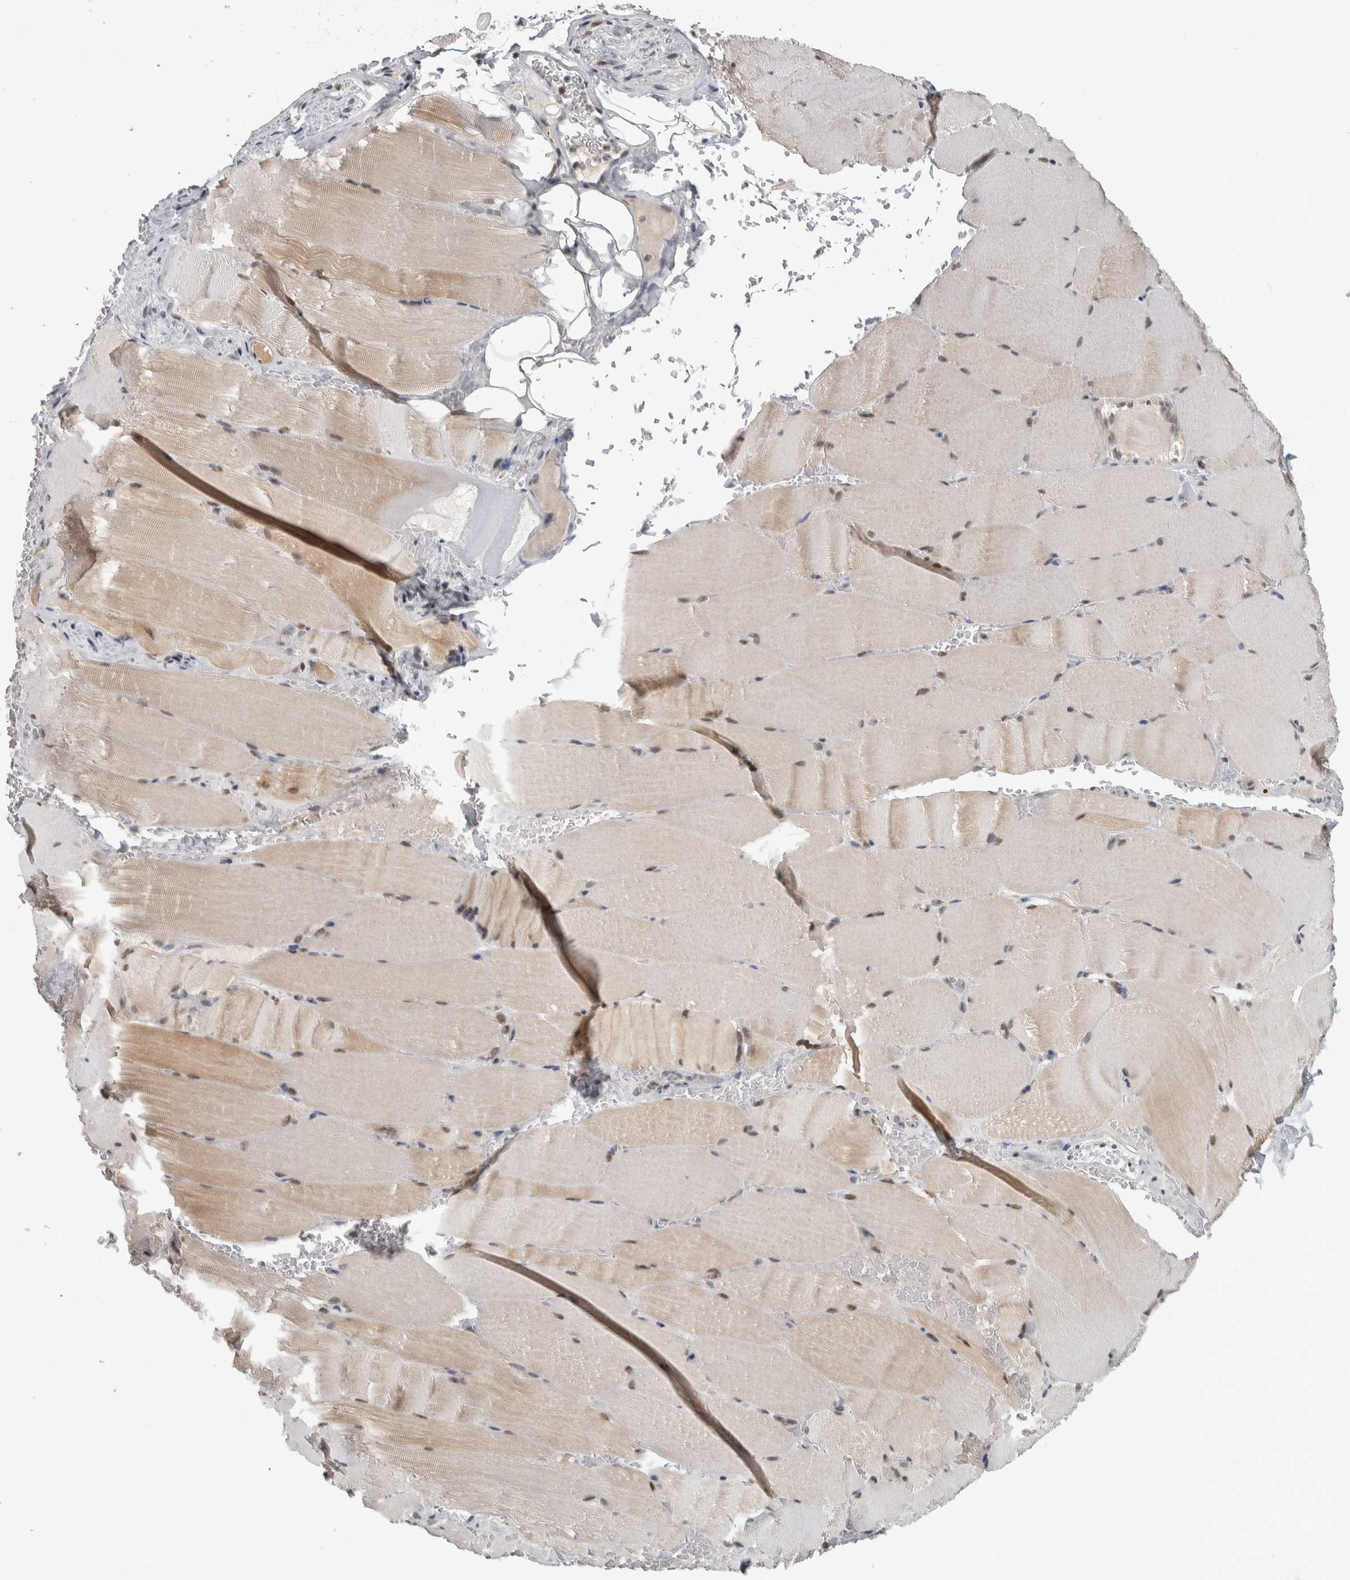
{"staining": {"intensity": "moderate", "quantity": ">75%", "location": "cytoplasmic/membranous,nuclear"}, "tissue": "skeletal muscle", "cell_type": "Myocytes", "image_type": "normal", "snomed": [{"axis": "morphology", "description": "Normal tissue, NOS"}, {"axis": "topography", "description": "Skeletal muscle"}, {"axis": "topography", "description": "Parathyroid gland"}], "caption": "A micrograph of skeletal muscle stained for a protein exhibits moderate cytoplasmic/membranous,nuclear brown staining in myocytes.", "gene": "DDX42", "patient": {"sex": "female", "age": 37}}